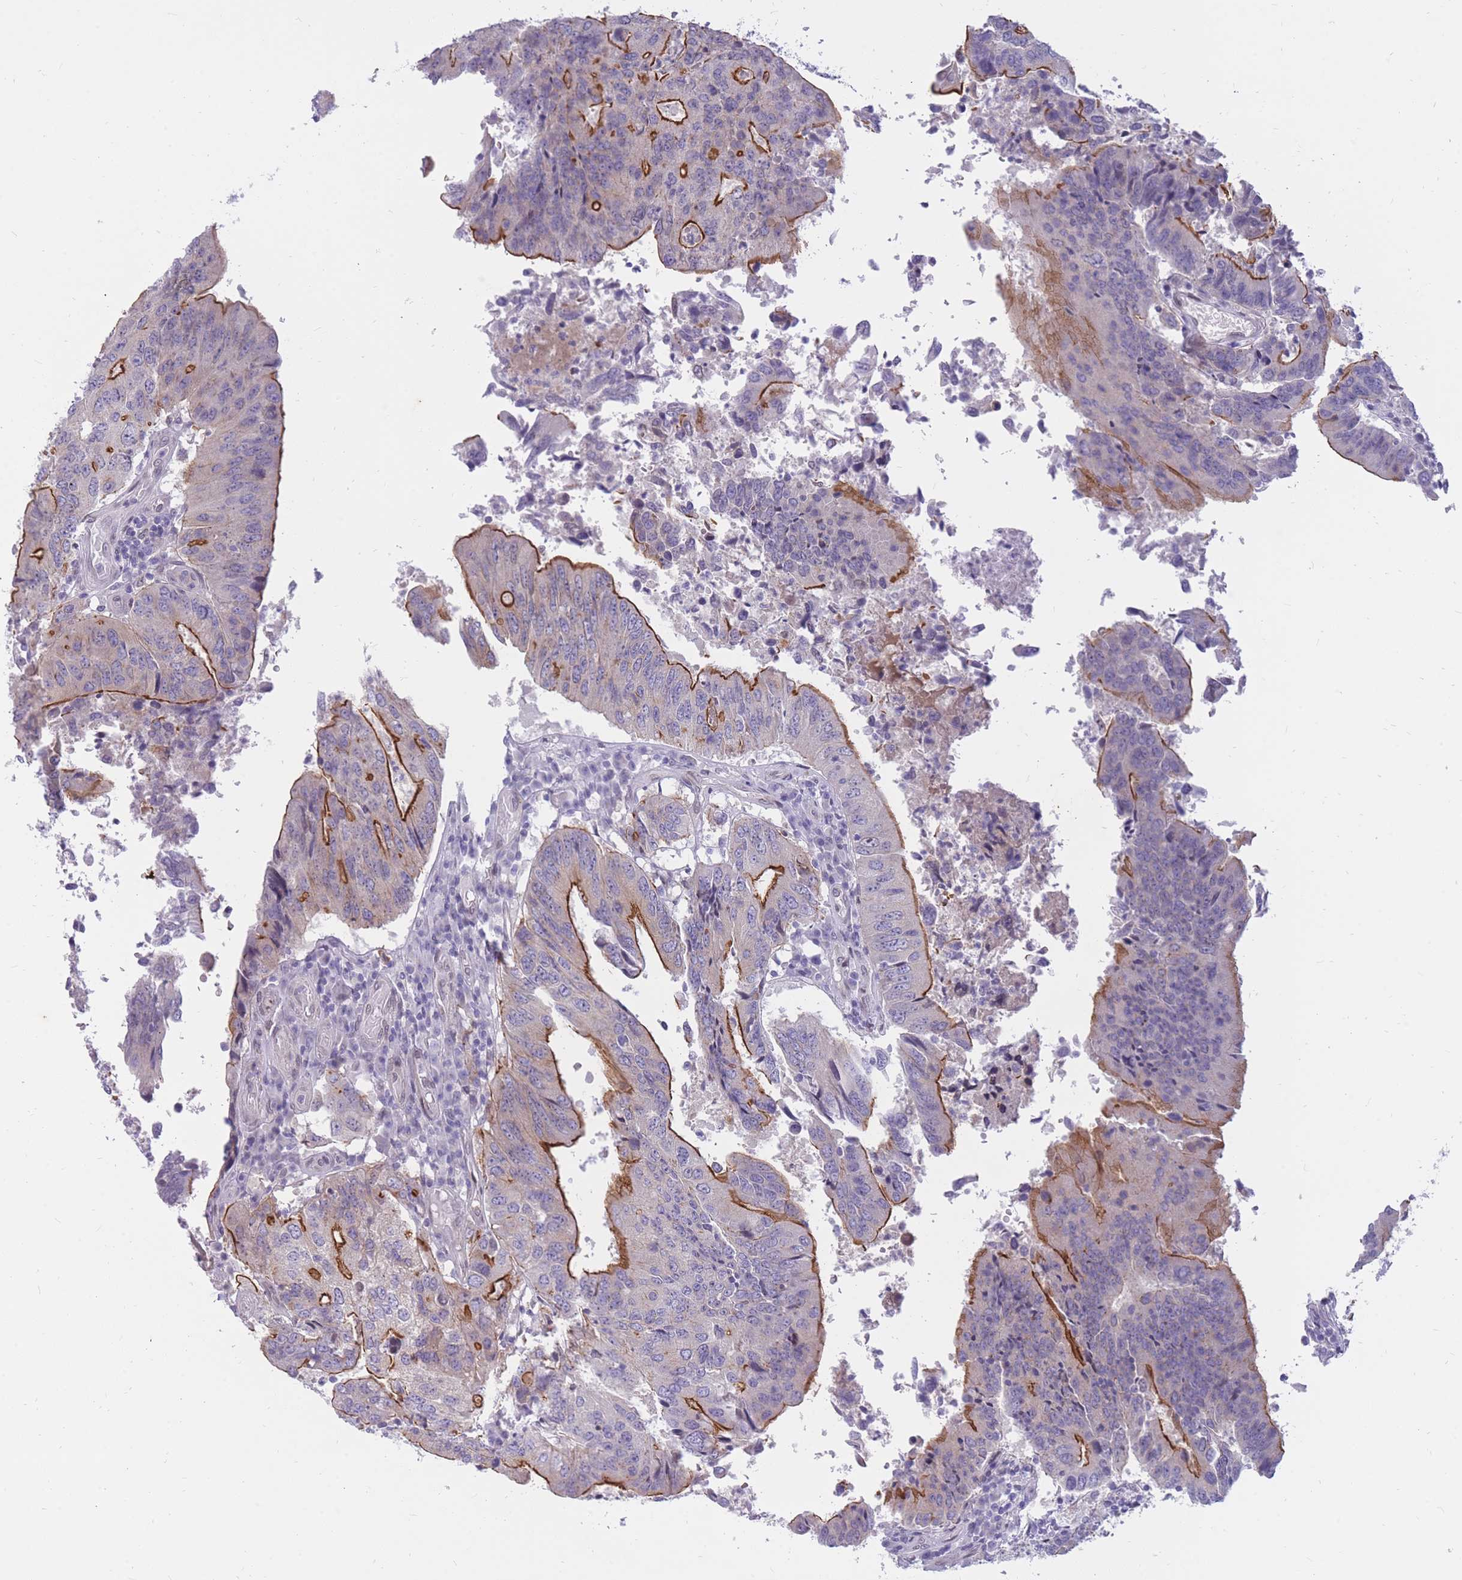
{"staining": {"intensity": "strong", "quantity": "25%-75%", "location": "cytoplasmic/membranous"}, "tissue": "colorectal cancer", "cell_type": "Tumor cells", "image_type": "cancer", "snomed": [{"axis": "morphology", "description": "Adenocarcinoma, NOS"}, {"axis": "topography", "description": "Colon"}], "caption": "Colorectal cancer tissue demonstrates strong cytoplasmic/membranous expression in approximately 25%-75% of tumor cells, visualized by immunohistochemistry.", "gene": "HOOK2", "patient": {"sex": "female", "age": 67}}